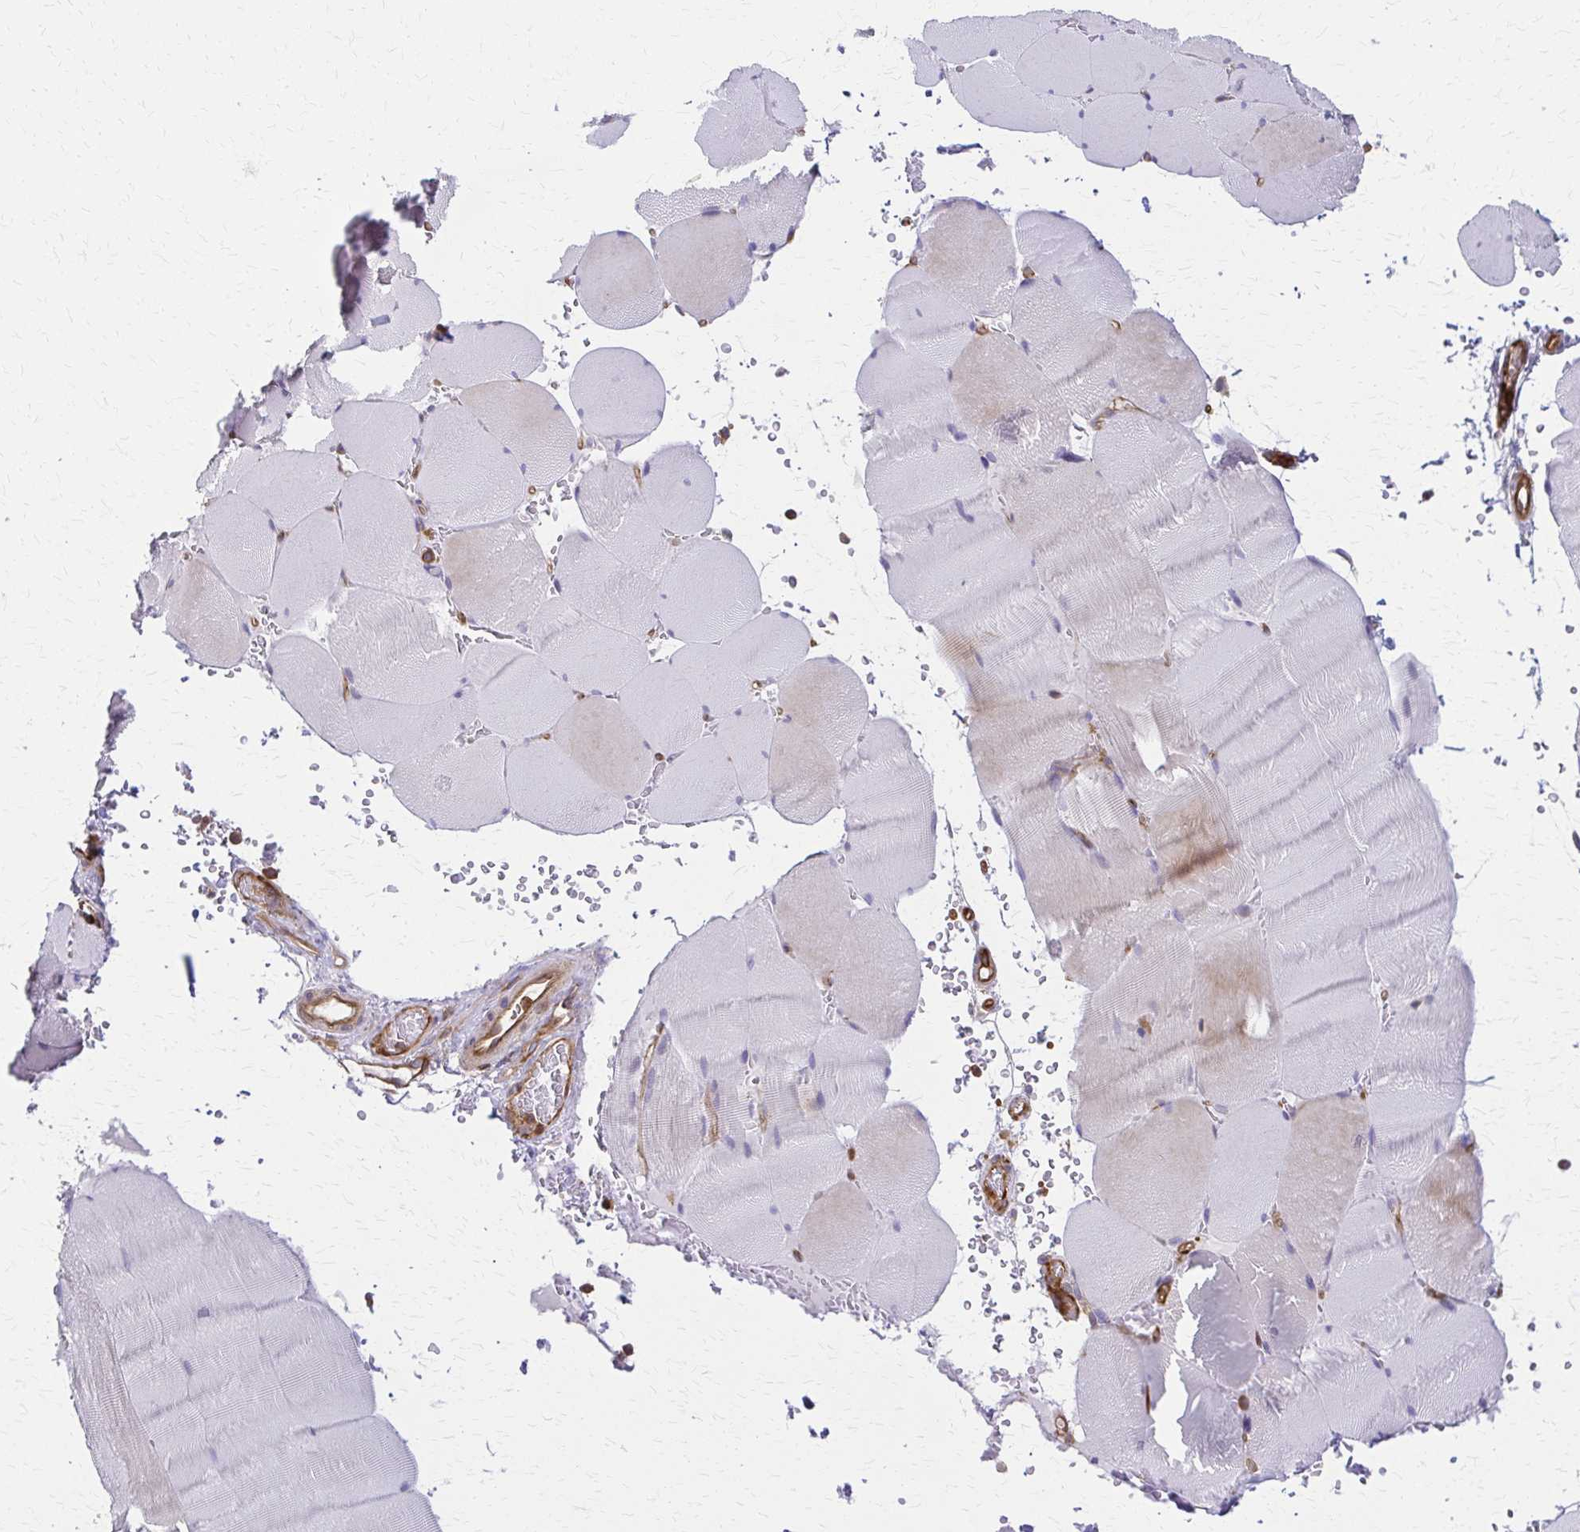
{"staining": {"intensity": "moderate", "quantity": "25%-75%", "location": "cytoplasmic/membranous"}, "tissue": "skeletal muscle", "cell_type": "Myocytes", "image_type": "normal", "snomed": [{"axis": "morphology", "description": "Normal tissue, NOS"}, {"axis": "topography", "description": "Skeletal muscle"}, {"axis": "topography", "description": "Head-Neck"}], "caption": "Protein staining of benign skeletal muscle shows moderate cytoplasmic/membranous positivity in about 25%-75% of myocytes. (brown staining indicates protein expression, while blue staining denotes nuclei).", "gene": "WASF2", "patient": {"sex": "male", "age": 66}}